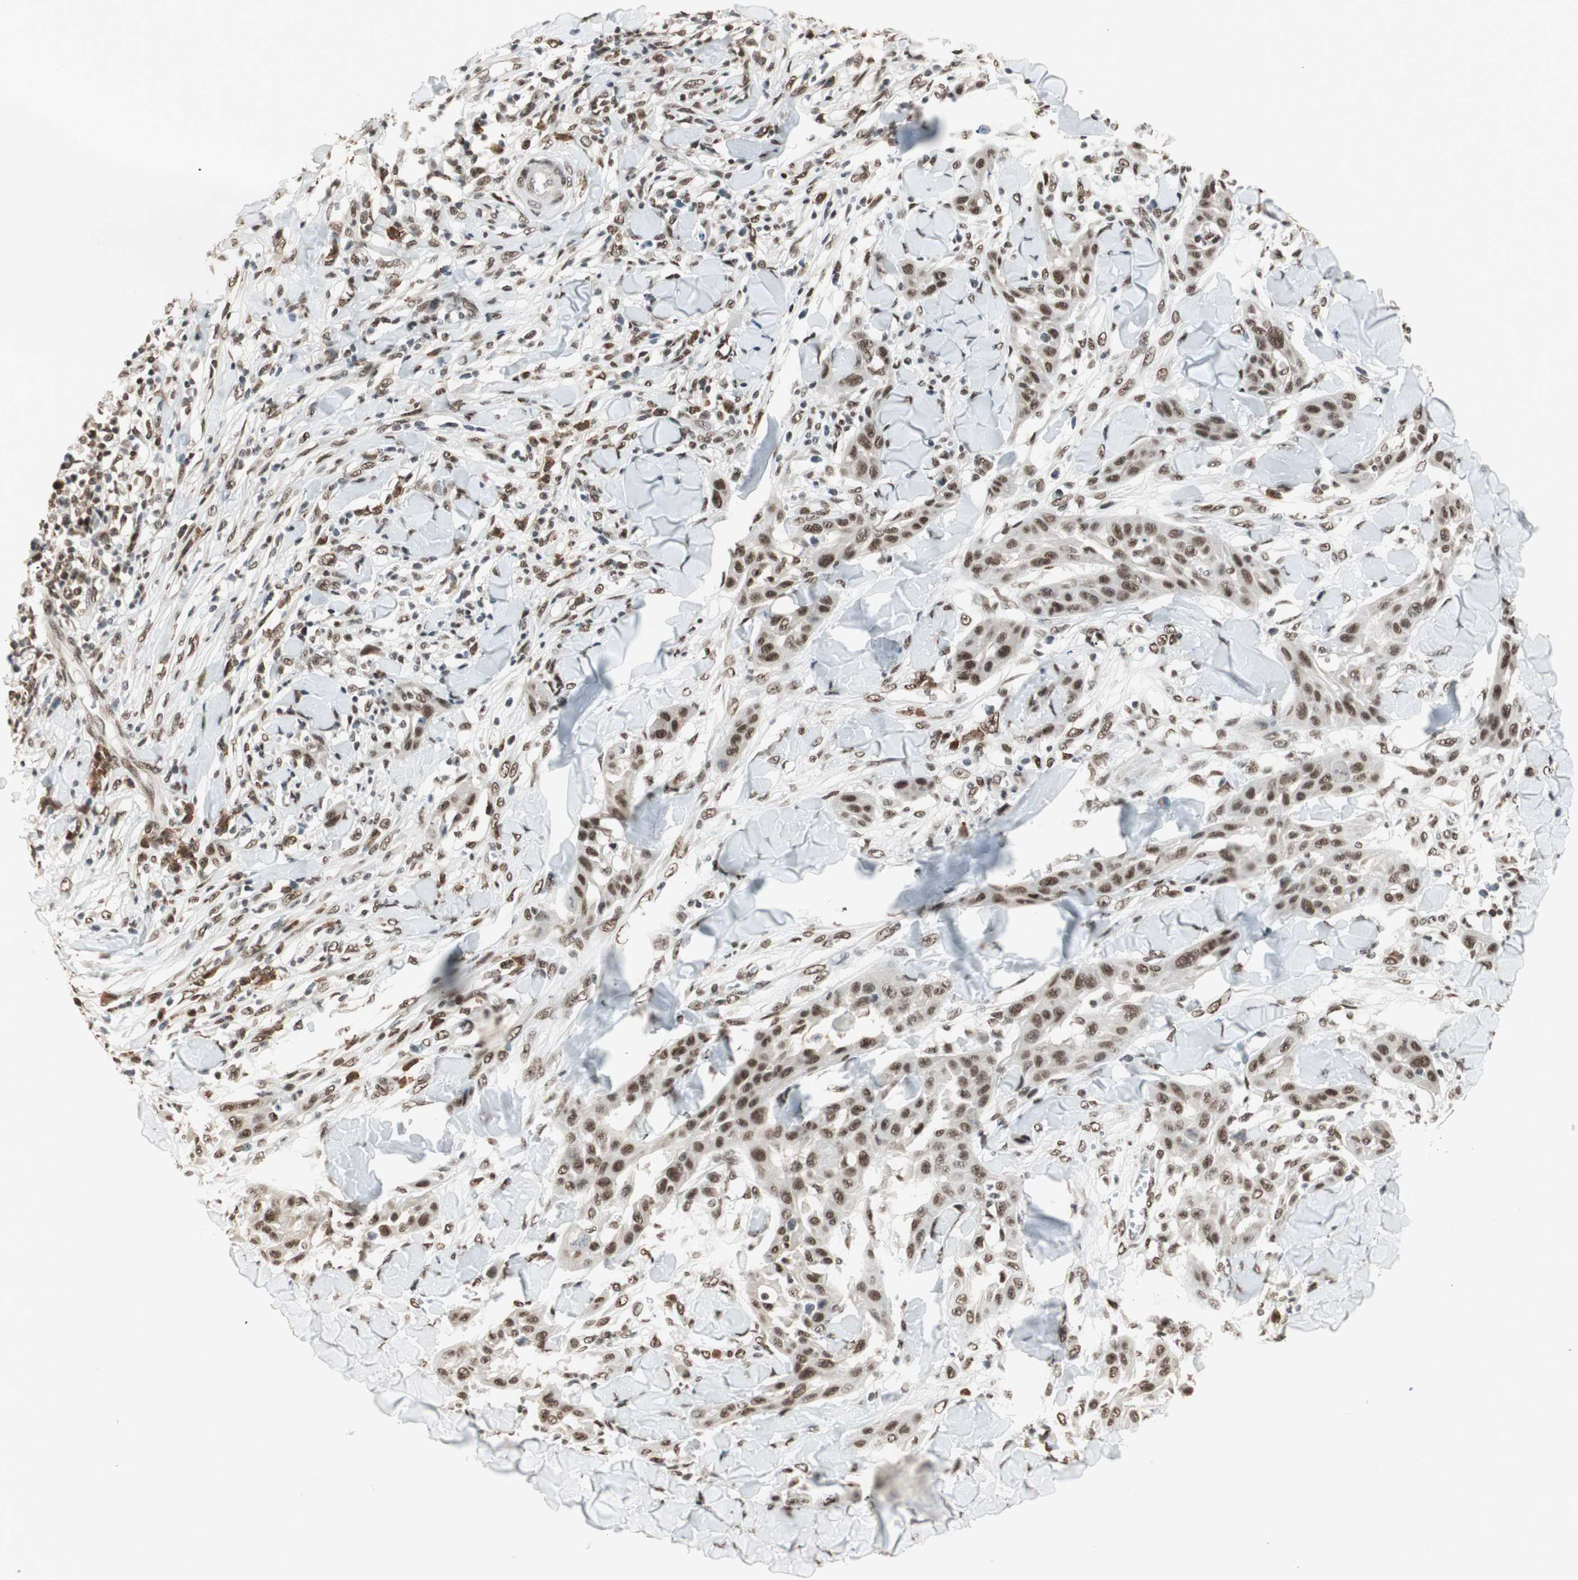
{"staining": {"intensity": "strong", "quantity": ">75%", "location": "nuclear"}, "tissue": "skin cancer", "cell_type": "Tumor cells", "image_type": "cancer", "snomed": [{"axis": "morphology", "description": "Squamous cell carcinoma, NOS"}, {"axis": "topography", "description": "Skin"}], "caption": "Immunohistochemical staining of human squamous cell carcinoma (skin) shows high levels of strong nuclear protein staining in about >75% of tumor cells.", "gene": "SMARCE1", "patient": {"sex": "male", "age": 24}}